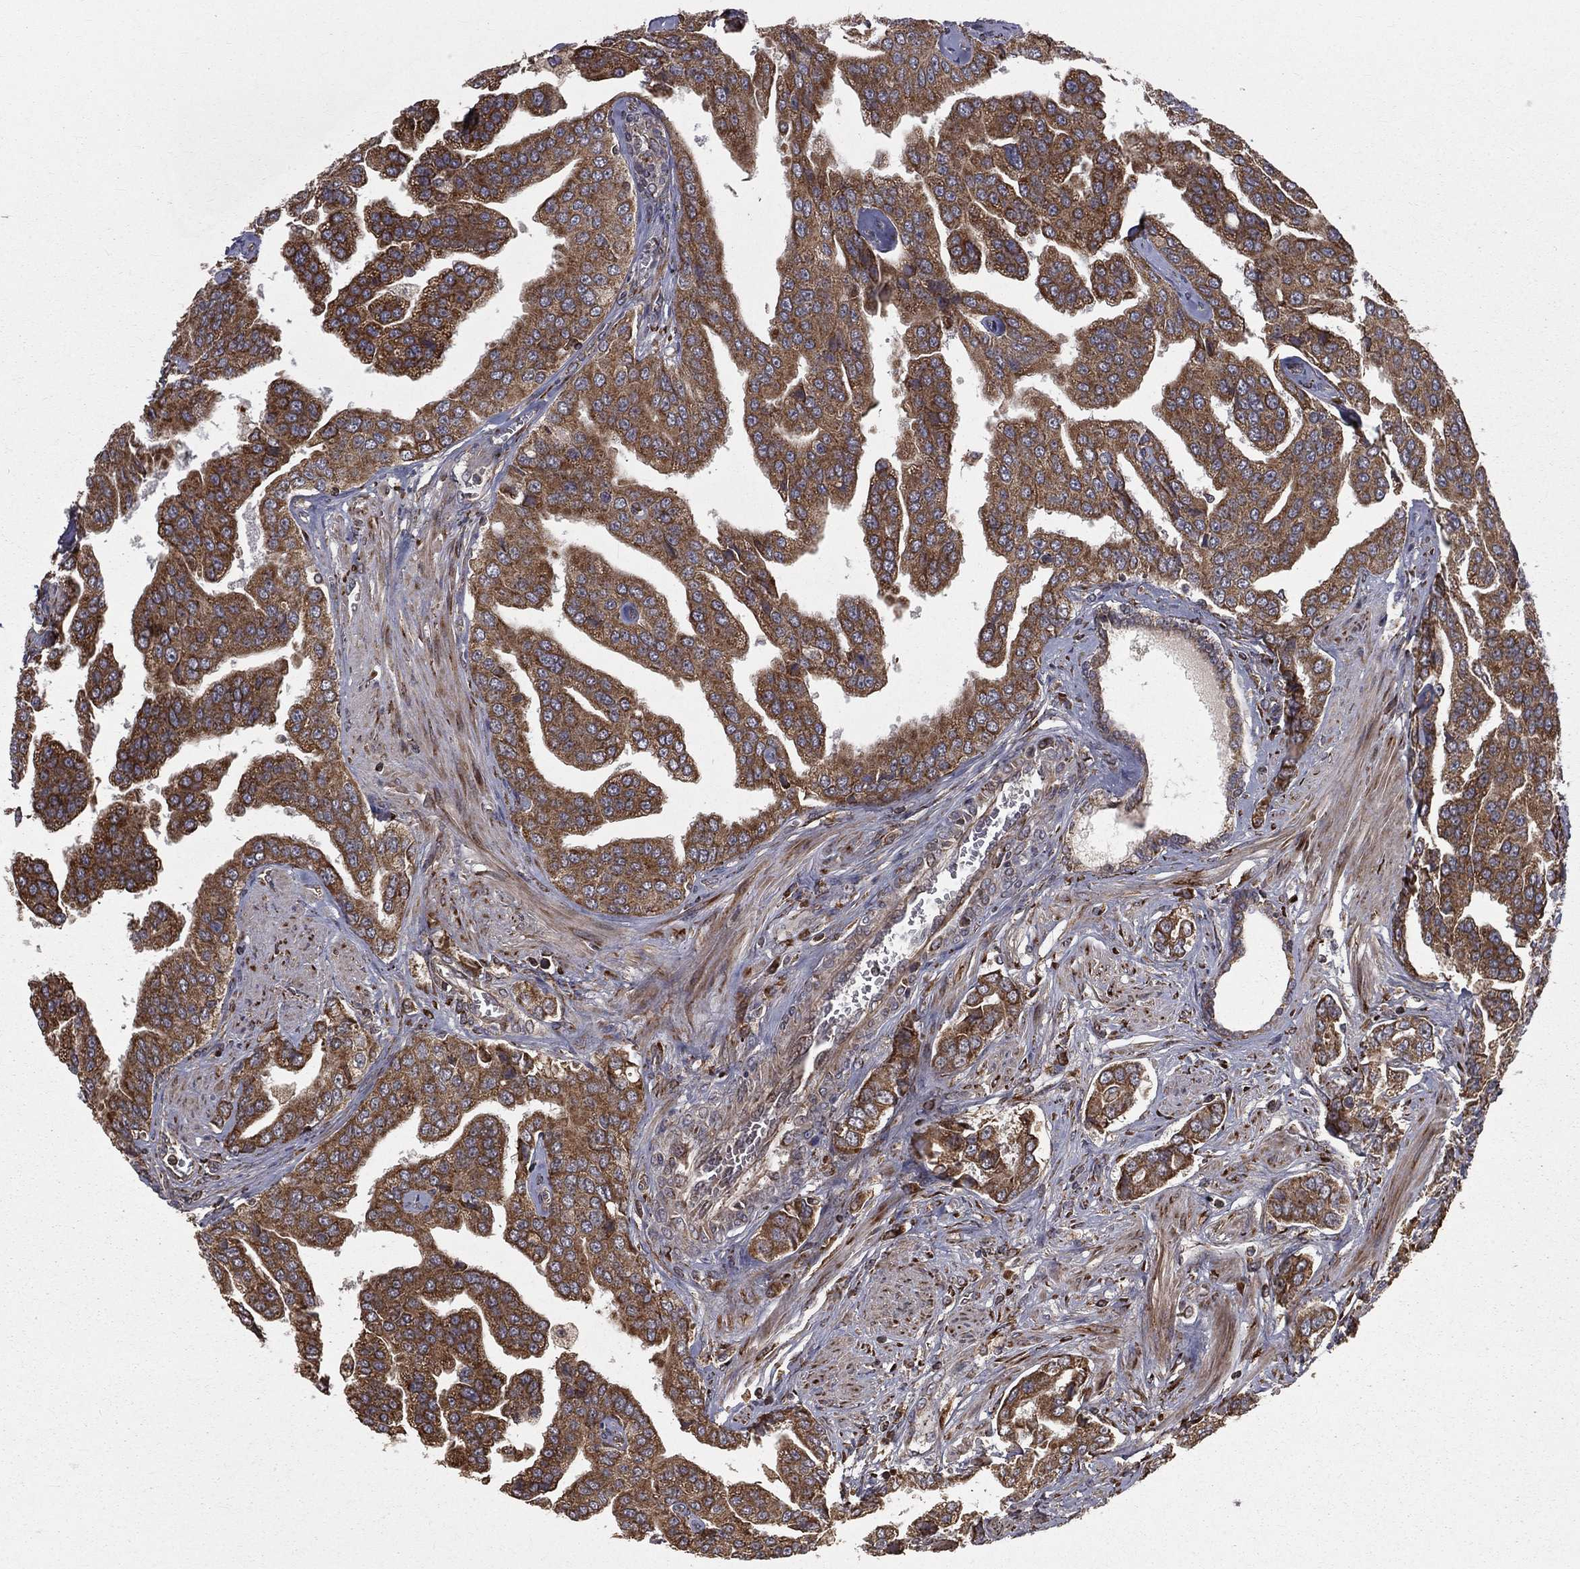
{"staining": {"intensity": "strong", "quantity": ">75%", "location": "cytoplasmic/membranous"}, "tissue": "prostate cancer", "cell_type": "Tumor cells", "image_type": "cancer", "snomed": [{"axis": "morphology", "description": "Adenocarcinoma, NOS"}, {"axis": "topography", "description": "Prostate and seminal vesicle, NOS"}, {"axis": "topography", "description": "Prostate"}], "caption": "Immunohistochemistry photomicrograph of neoplastic tissue: prostate cancer (adenocarcinoma) stained using IHC displays high levels of strong protein expression localized specifically in the cytoplasmic/membranous of tumor cells, appearing as a cytoplasmic/membranous brown color.", "gene": "OLFML1", "patient": {"sex": "male", "age": 69}}